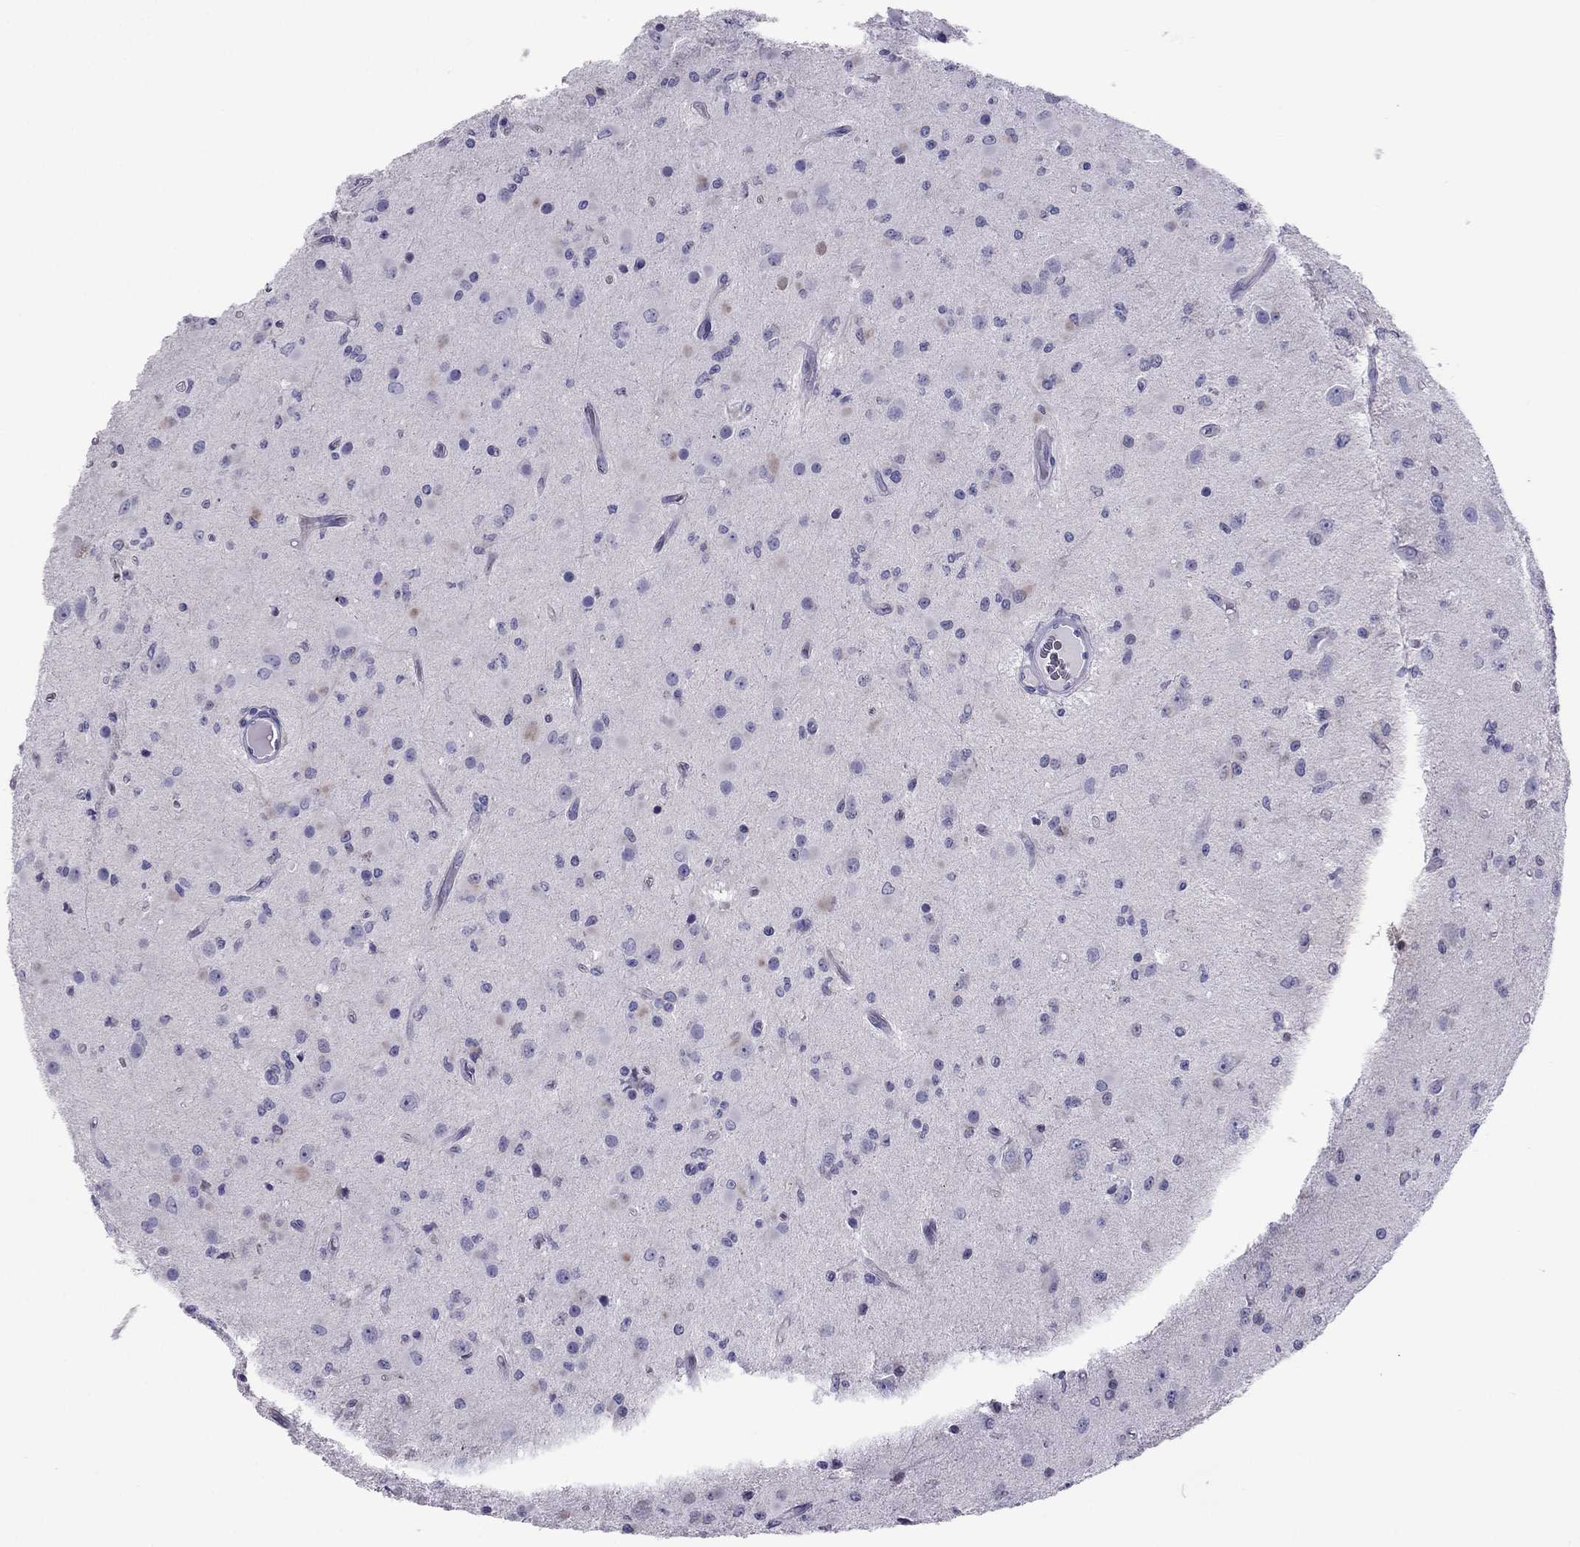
{"staining": {"intensity": "negative", "quantity": "none", "location": "none"}, "tissue": "glioma", "cell_type": "Tumor cells", "image_type": "cancer", "snomed": [{"axis": "morphology", "description": "Glioma, malignant, Low grade"}, {"axis": "topography", "description": "Brain"}], "caption": "Micrograph shows no significant protein staining in tumor cells of malignant low-grade glioma.", "gene": "MAEL", "patient": {"sex": "female", "age": 45}}